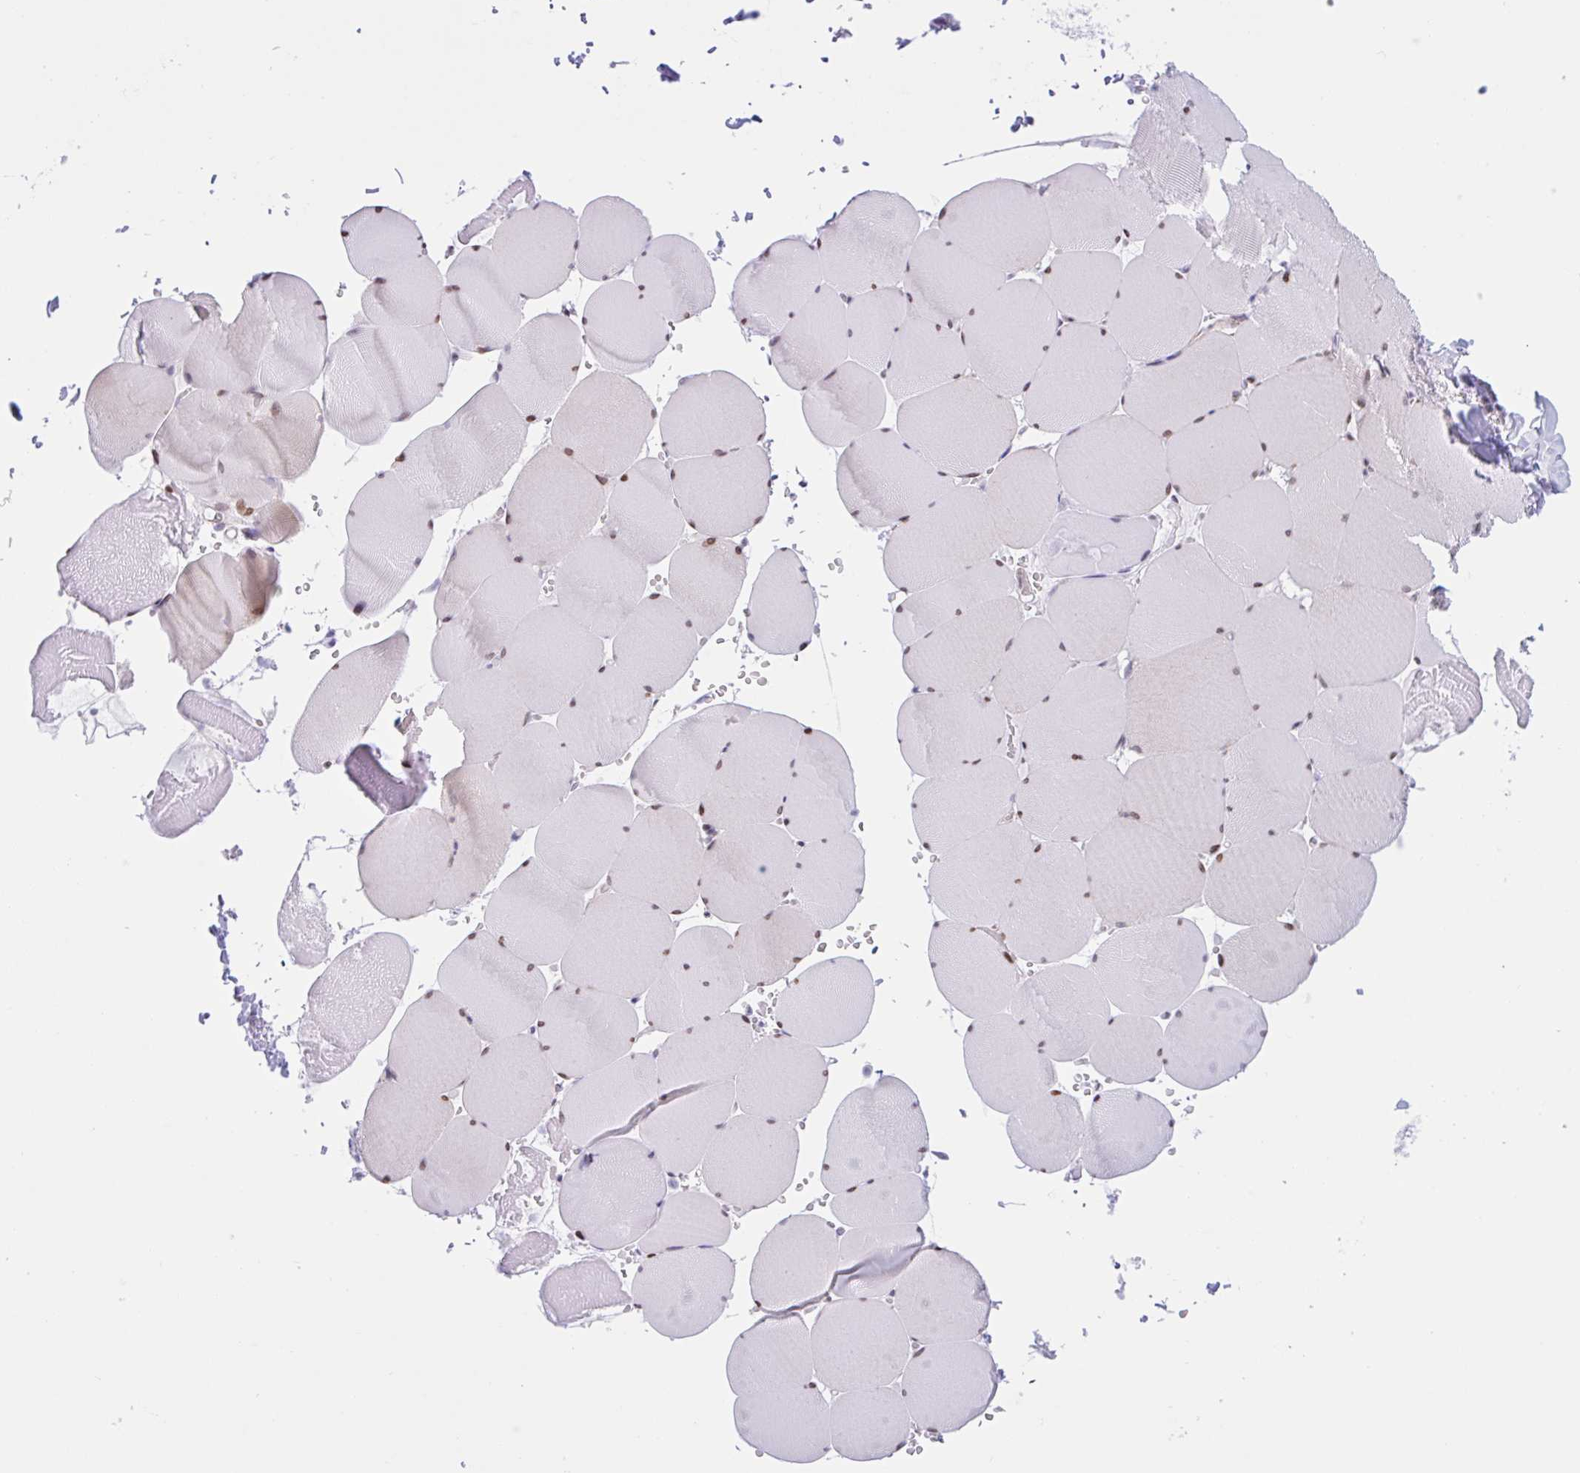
{"staining": {"intensity": "moderate", "quantity": "25%-75%", "location": "nuclear"}, "tissue": "skeletal muscle", "cell_type": "Myocytes", "image_type": "normal", "snomed": [{"axis": "morphology", "description": "Normal tissue, NOS"}, {"axis": "topography", "description": "Skeletal muscle"}, {"axis": "topography", "description": "Head-Neck"}], "caption": "Immunohistochemistry (IHC) photomicrograph of normal skeletal muscle stained for a protein (brown), which demonstrates medium levels of moderate nuclear staining in approximately 25%-75% of myocytes.", "gene": "AHCYL2", "patient": {"sex": "male", "age": 66}}